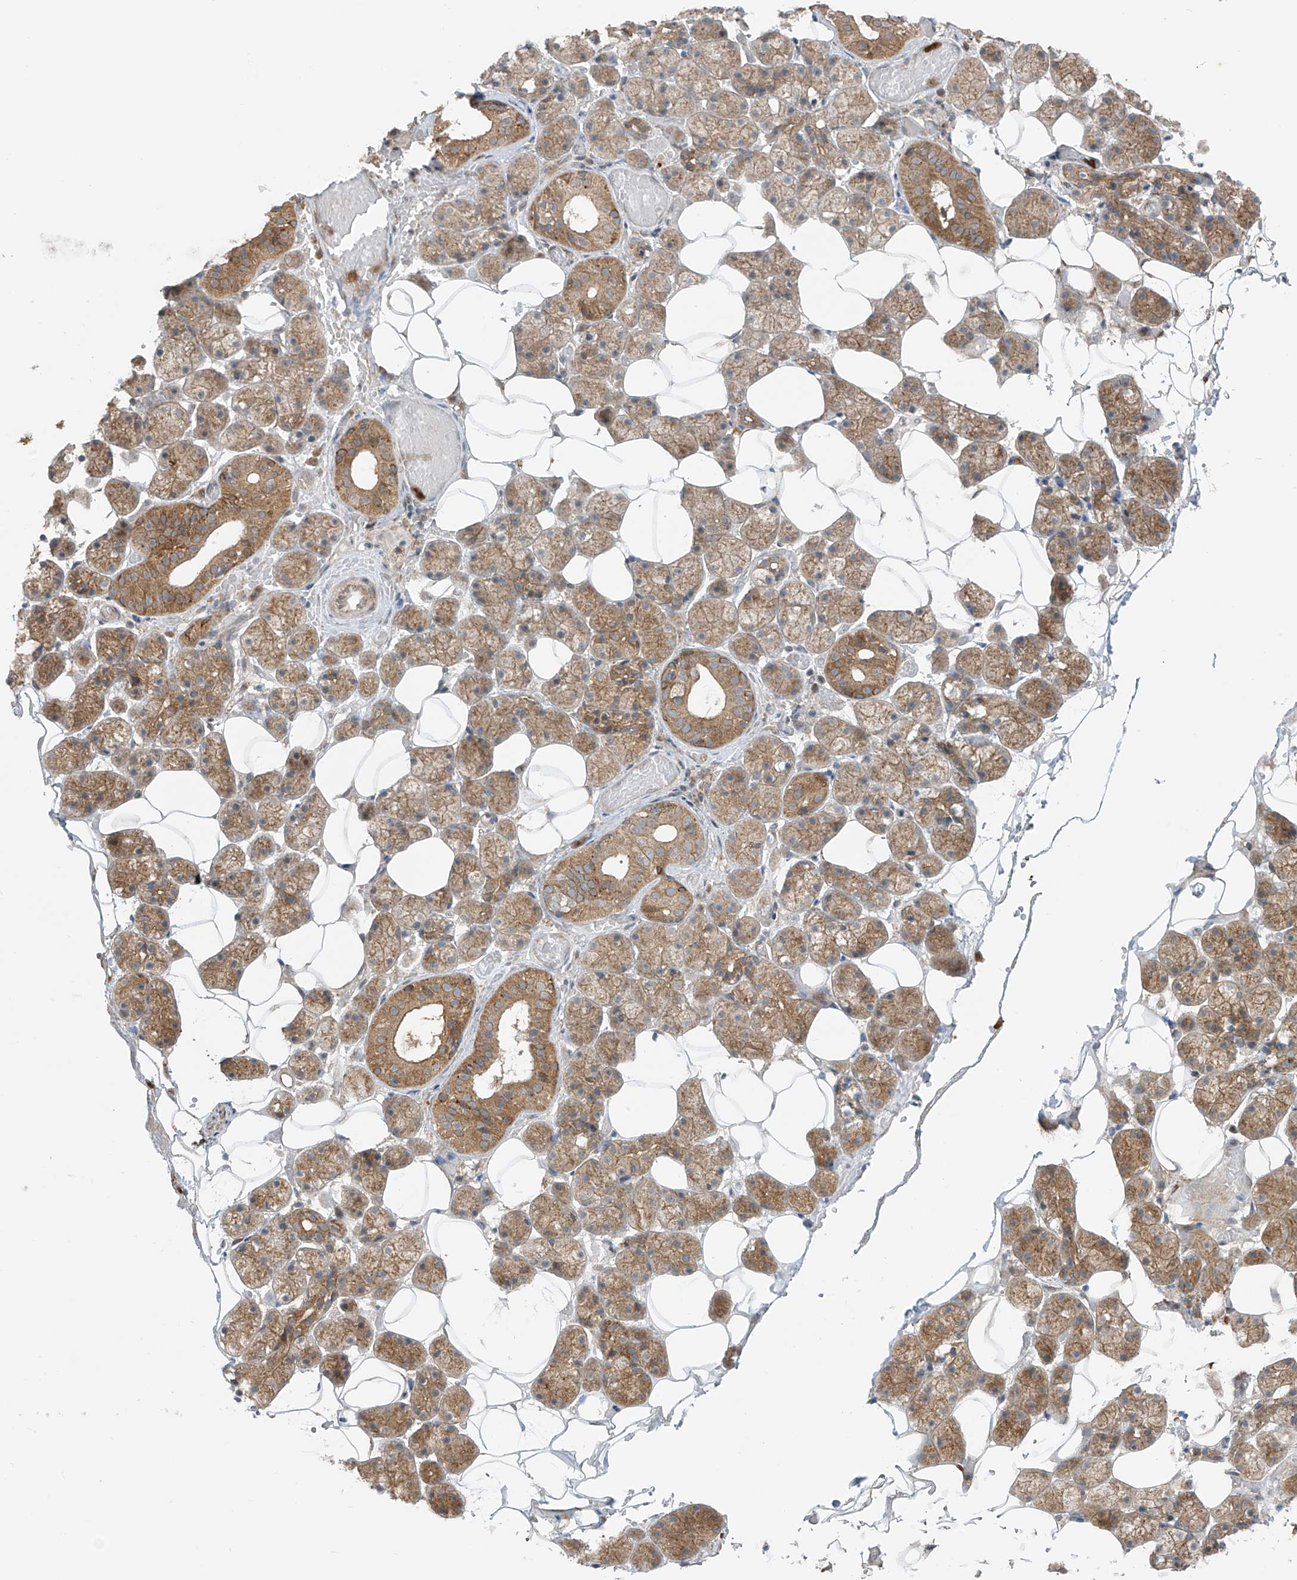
{"staining": {"intensity": "moderate", "quantity": "25%-75%", "location": "cytoplasmic/membranous"}, "tissue": "salivary gland", "cell_type": "Glandular cells", "image_type": "normal", "snomed": [{"axis": "morphology", "description": "Normal tissue, NOS"}, {"axis": "topography", "description": "Salivary gland"}], "caption": "A brown stain labels moderate cytoplasmic/membranous staining of a protein in glandular cells of unremarkable salivary gland. (DAB (3,3'-diaminobenzidine) = brown stain, brightfield microscopy at high magnification).", "gene": "PDE11A", "patient": {"sex": "female", "age": 33}}